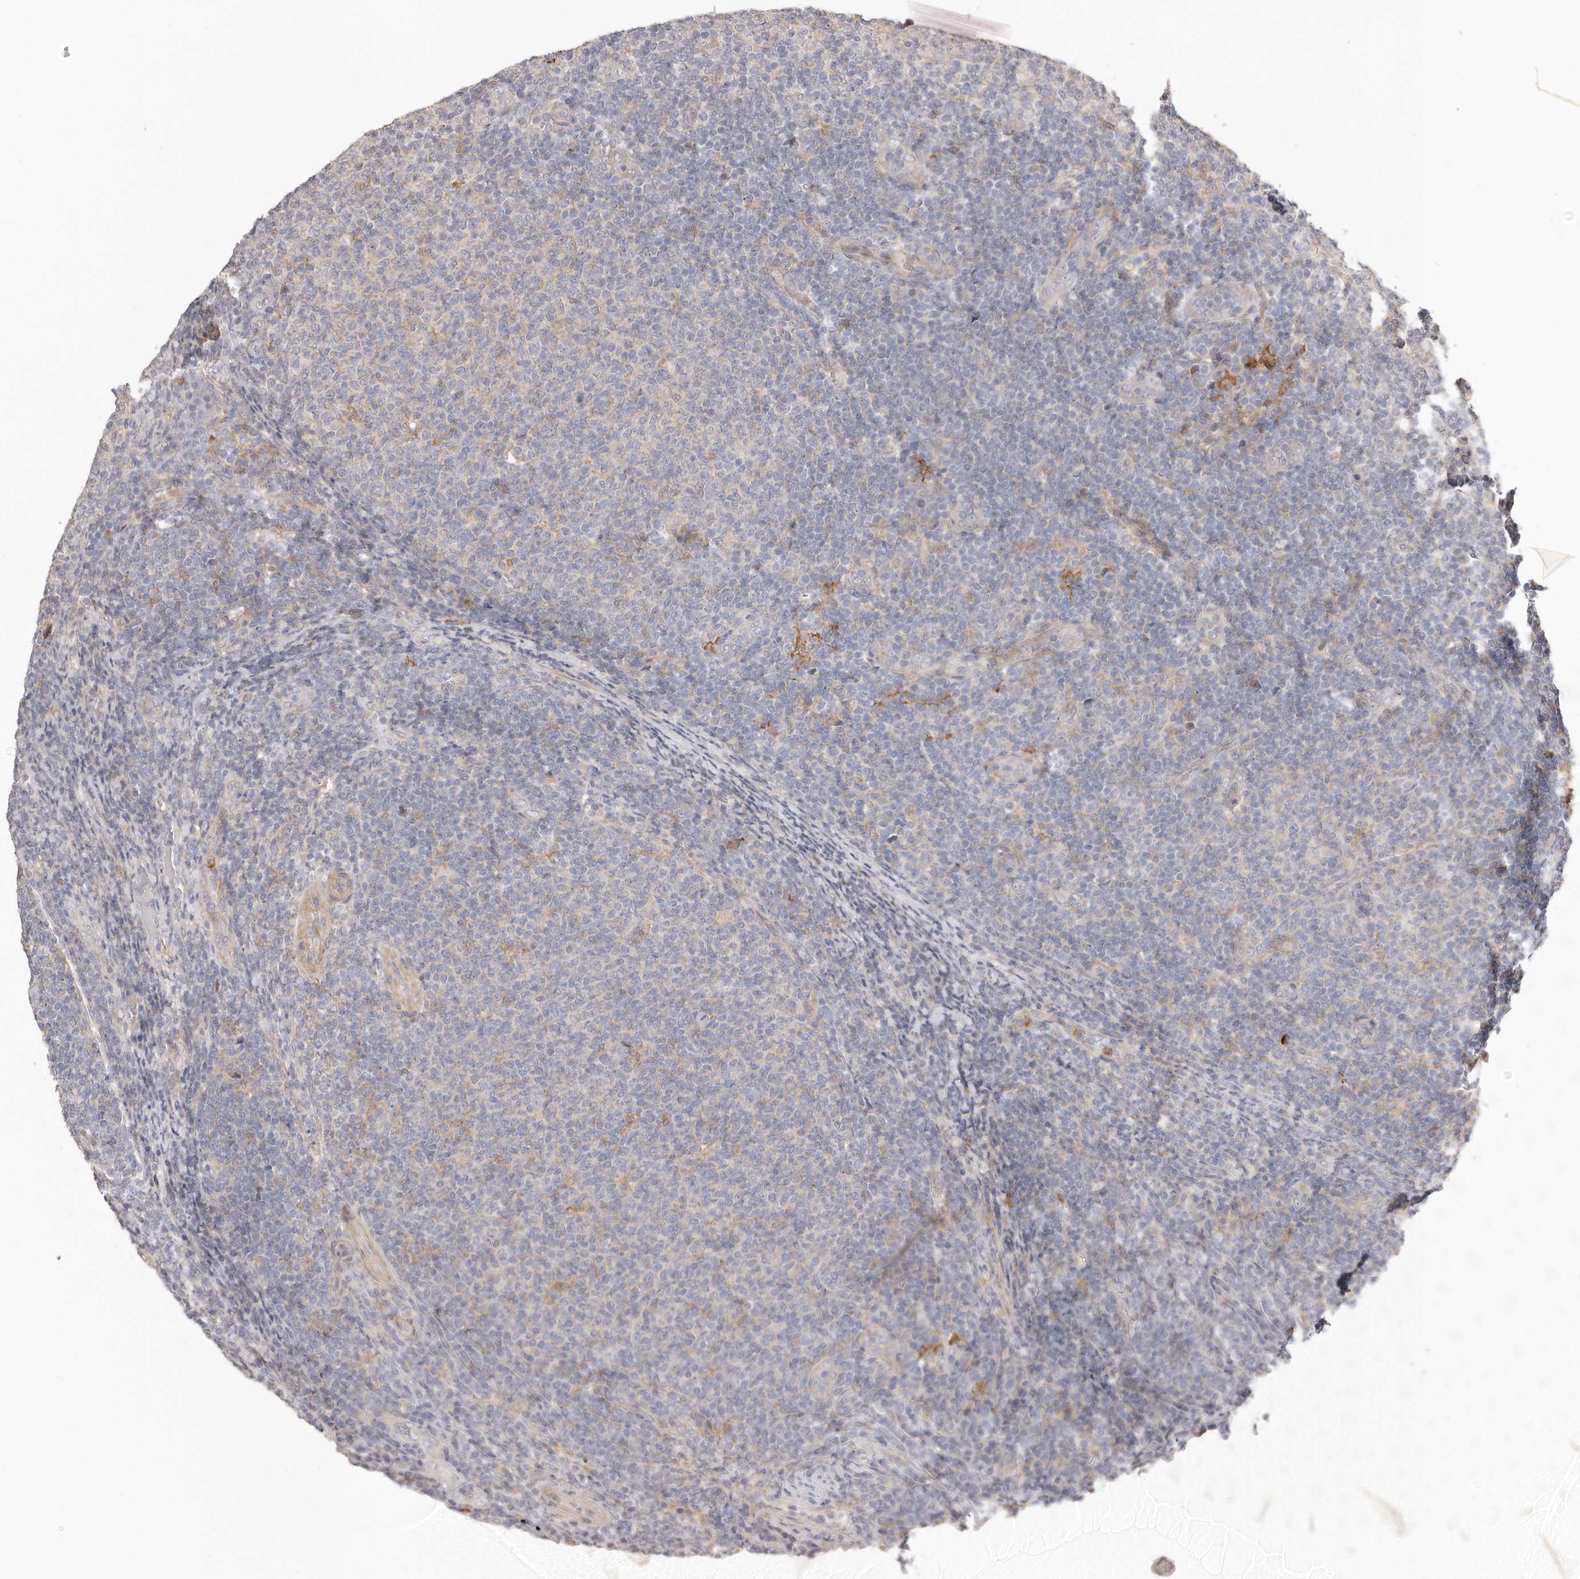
{"staining": {"intensity": "negative", "quantity": "none", "location": "none"}, "tissue": "lymphoma", "cell_type": "Tumor cells", "image_type": "cancer", "snomed": [{"axis": "morphology", "description": "Malignant lymphoma, non-Hodgkin's type, Low grade"}, {"axis": "topography", "description": "Lymph node"}], "caption": "This photomicrograph is of malignant lymphoma, non-Hodgkin's type (low-grade) stained with IHC to label a protein in brown with the nuclei are counter-stained blue. There is no expression in tumor cells.", "gene": "MSRB2", "patient": {"sex": "male", "age": 66}}